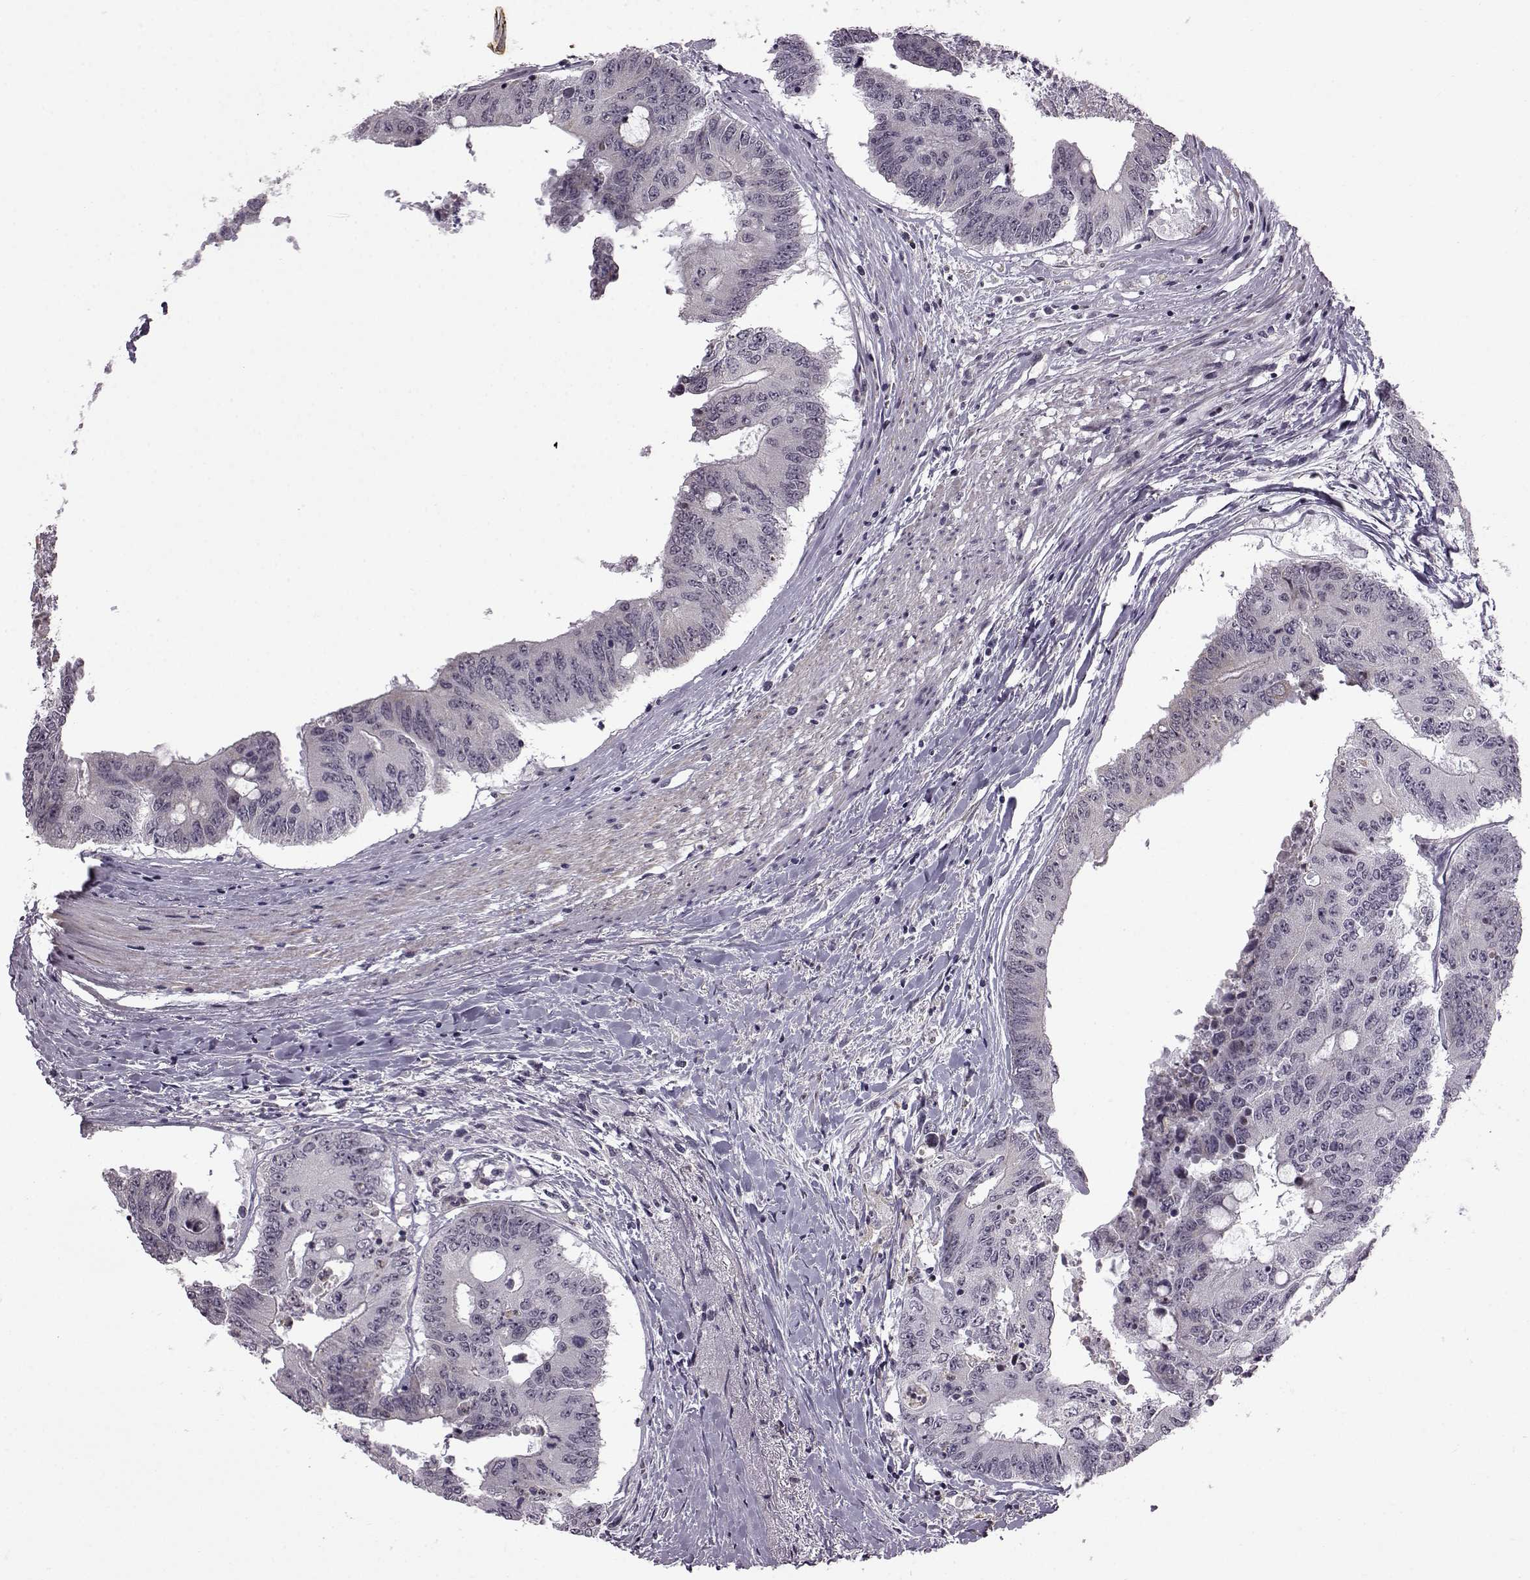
{"staining": {"intensity": "negative", "quantity": "none", "location": "none"}, "tissue": "colorectal cancer", "cell_type": "Tumor cells", "image_type": "cancer", "snomed": [{"axis": "morphology", "description": "Adenocarcinoma, NOS"}, {"axis": "topography", "description": "Rectum"}], "caption": "DAB immunohistochemical staining of colorectal cancer reveals no significant staining in tumor cells.", "gene": "SLC28A2", "patient": {"sex": "male", "age": 59}}